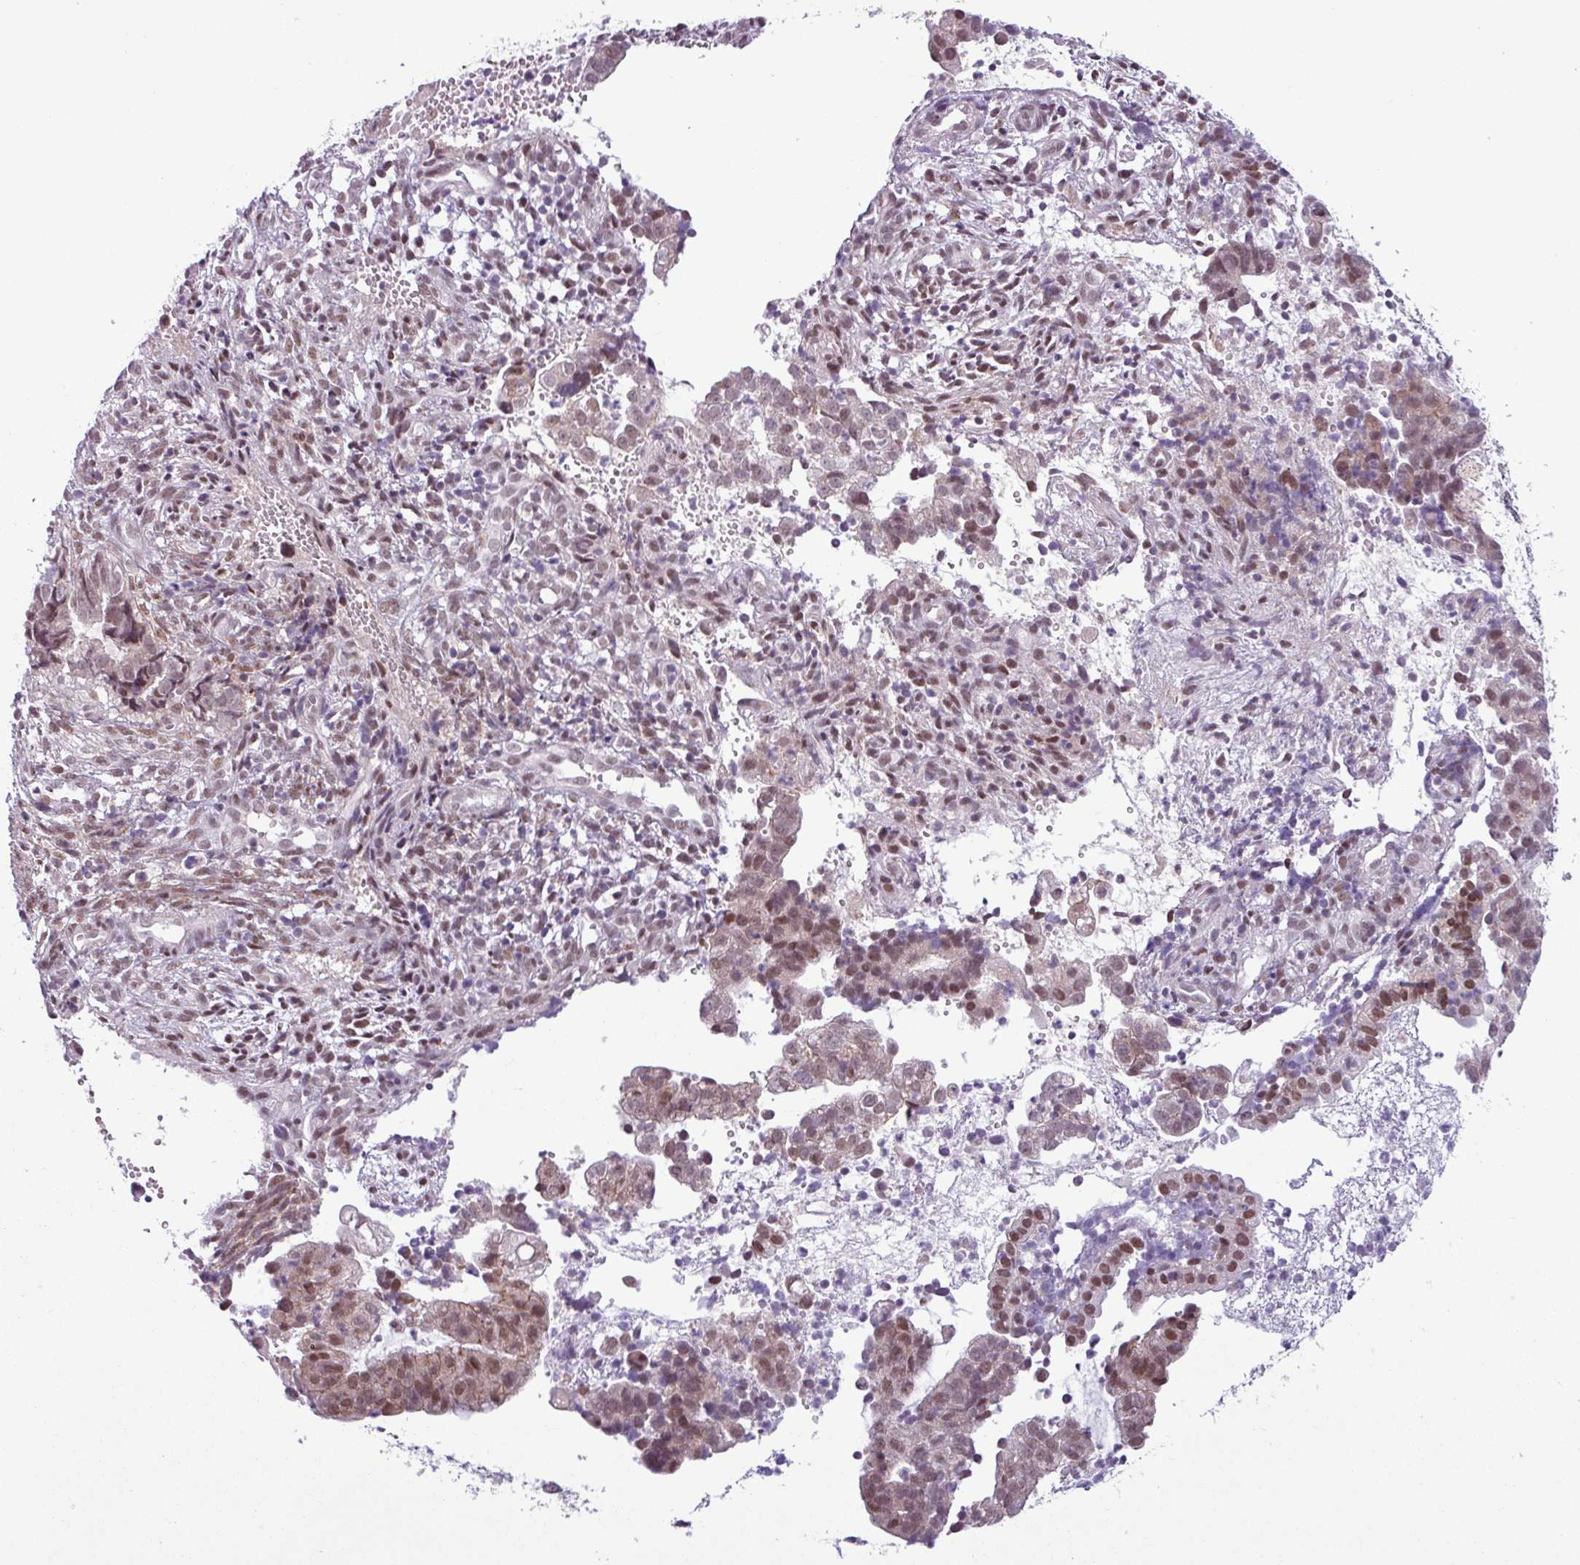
{"staining": {"intensity": "moderate", "quantity": ">75%", "location": "nuclear"}, "tissue": "endometrial cancer", "cell_type": "Tumor cells", "image_type": "cancer", "snomed": [{"axis": "morphology", "description": "Adenocarcinoma, NOS"}, {"axis": "topography", "description": "Endometrium"}], "caption": "Immunohistochemistry (IHC) micrograph of human adenocarcinoma (endometrial) stained for a protein (brown), which demonstrates medium levels of moderate nuclear positivity in approximately >75% of tumor cells.", "gene": "NOTCH2", "patient": {"sex": "female", "age": 76}}